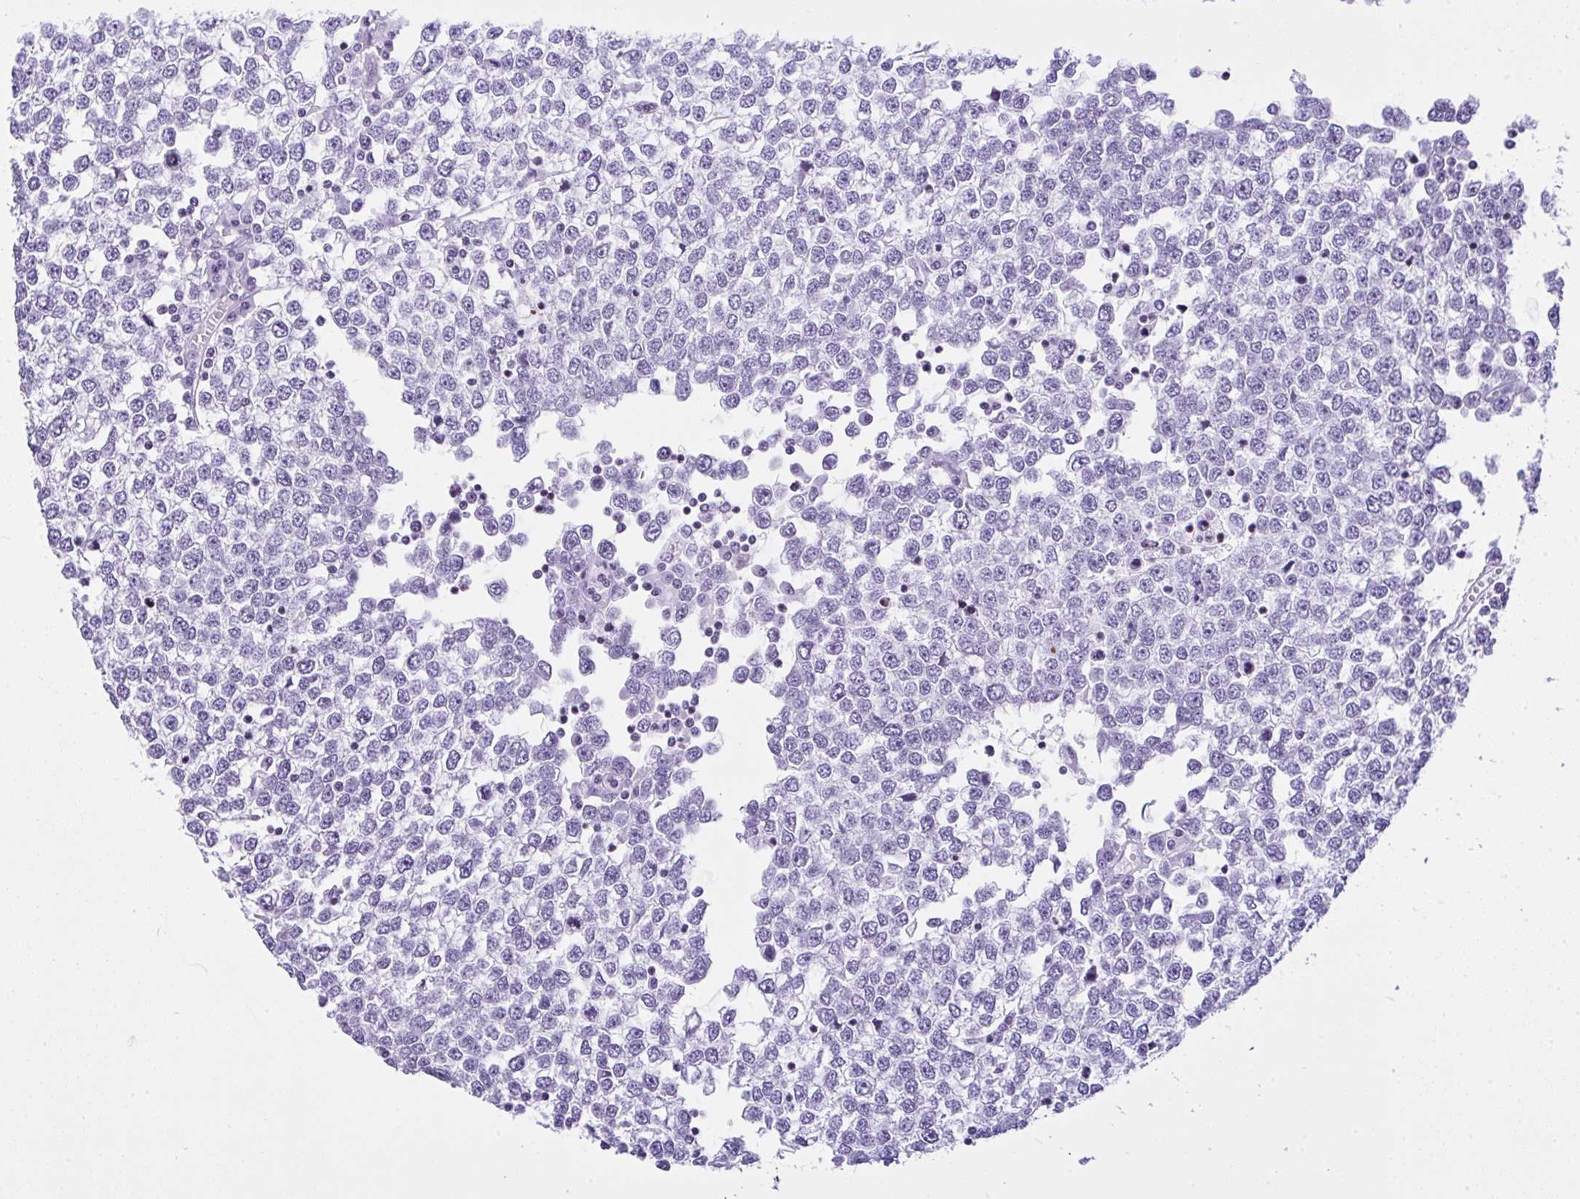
{"staining": {"intensity": "negative", "quantity": "none", "location": "none"}, "tissue": "testis cancer", "cell_type": "Tumor cells", "image_type": "cancer", "snomed": [{"axis": "morphology", "description": "Seminoma, NOS"}, {"axis": "topography", "description": "Testis"}], "caption": "An image of testis cancer stained for a protein shows no brown staining in tumor cells. (DAB IHC, high magnification).", "gene": "KRT27", "patient": {"sex": "male", "age": 65}}